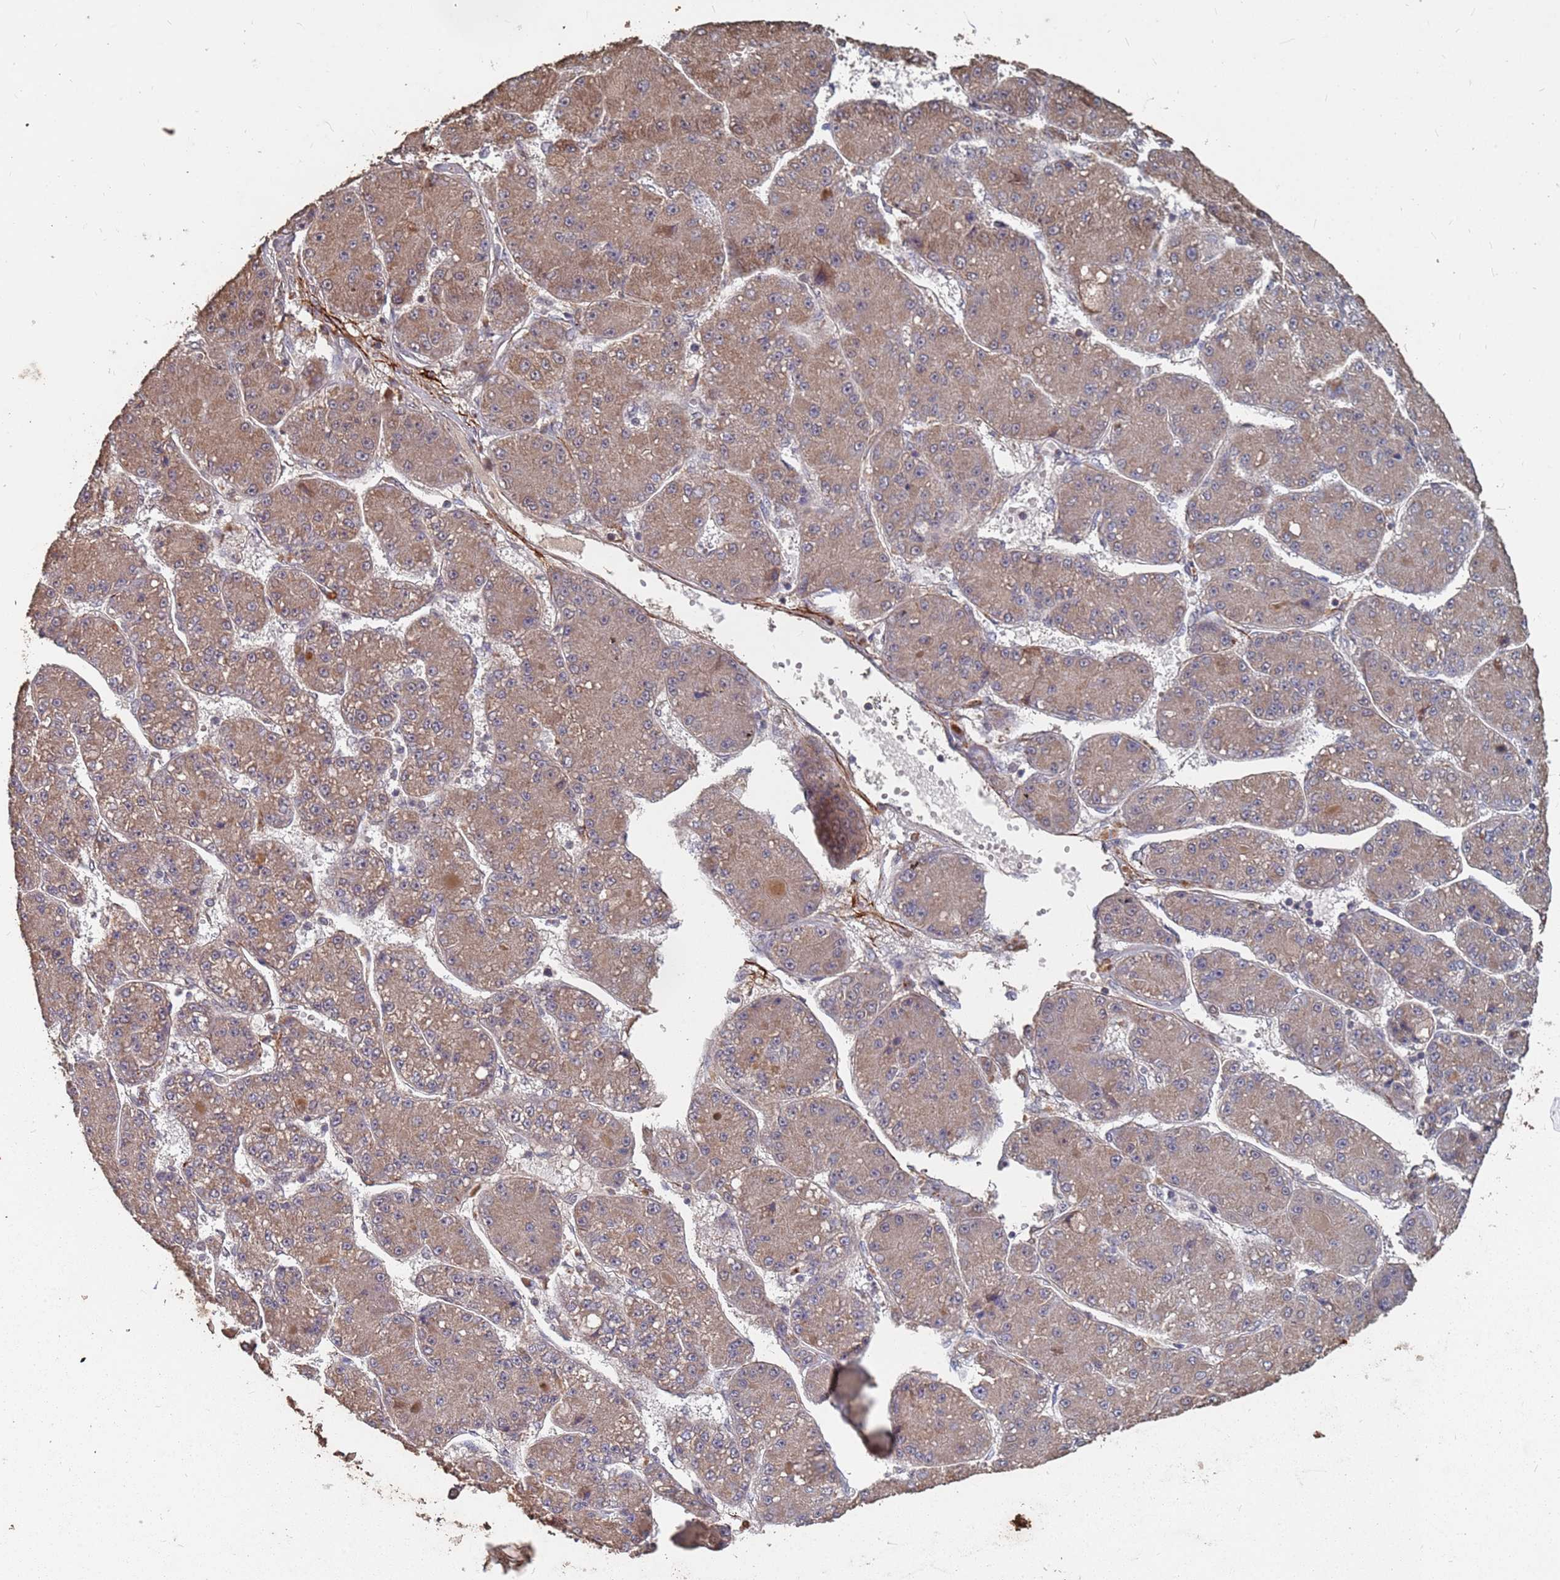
{"staining": {"intensity": "moderate", "quantity": ">75%", "location": "cytoplasmic/membranous"}, "tissue": "liver cancer", "cell_type": "Tumor cells", "image_type": "cancer", "snomed": [{"axis": "morphology", "description": "Carcinoma, Hepatocellular, NOS"}, {"axis": "topography", "description": "Liver"}], "caption": "A photomicrograph of human liver hepatocellular carcinoma stained for a protein demonstrates moderate cytoplasmic/membranous brown staining in tumor cells.", "gene": "PRORP", "patient": {"sex": "male", "age": 67}}